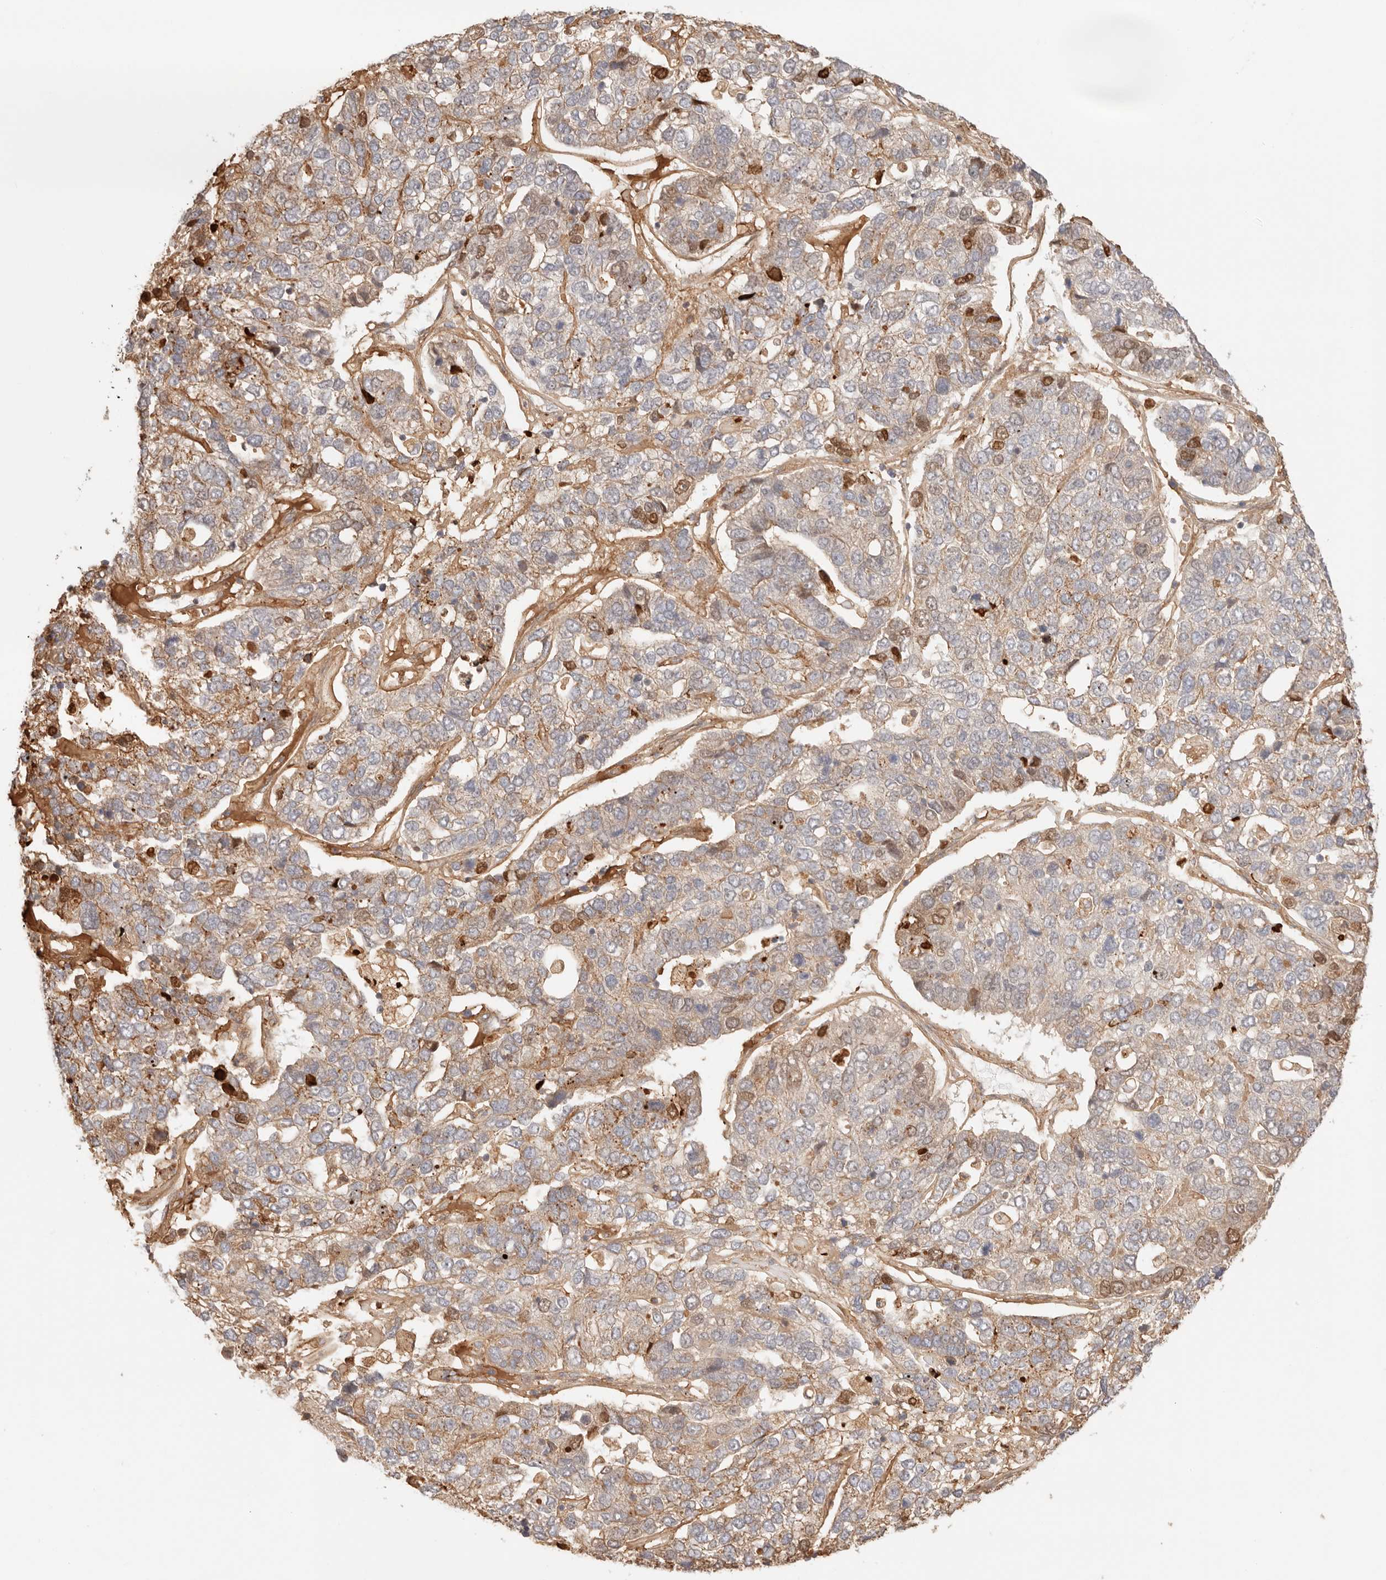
{"staining": {"intensity": "moderate", "quantity": ">75%", "location": "cytoplasmic/membranous"}, "tissue": "pancreatic cancer", "cell_type": "Tumor cells", "image_type": "cancer", "snomed": [{"axis": "morphology", "description": "Adenocarcinoma, NOS"}, {"axis": "topography", "description": "Pancreas"}], "caption": "Immunohistochemistry (IHC) photomicrograph of human adenocarcinoma (pancreatic) stained for a protein (brown), which demonstrates medium levels of moderate cytoplasmic/membranous staining in about >75% of tumor cells.", "gene": "IL1R2", "patient": {"sex": "female", "age": 61}}